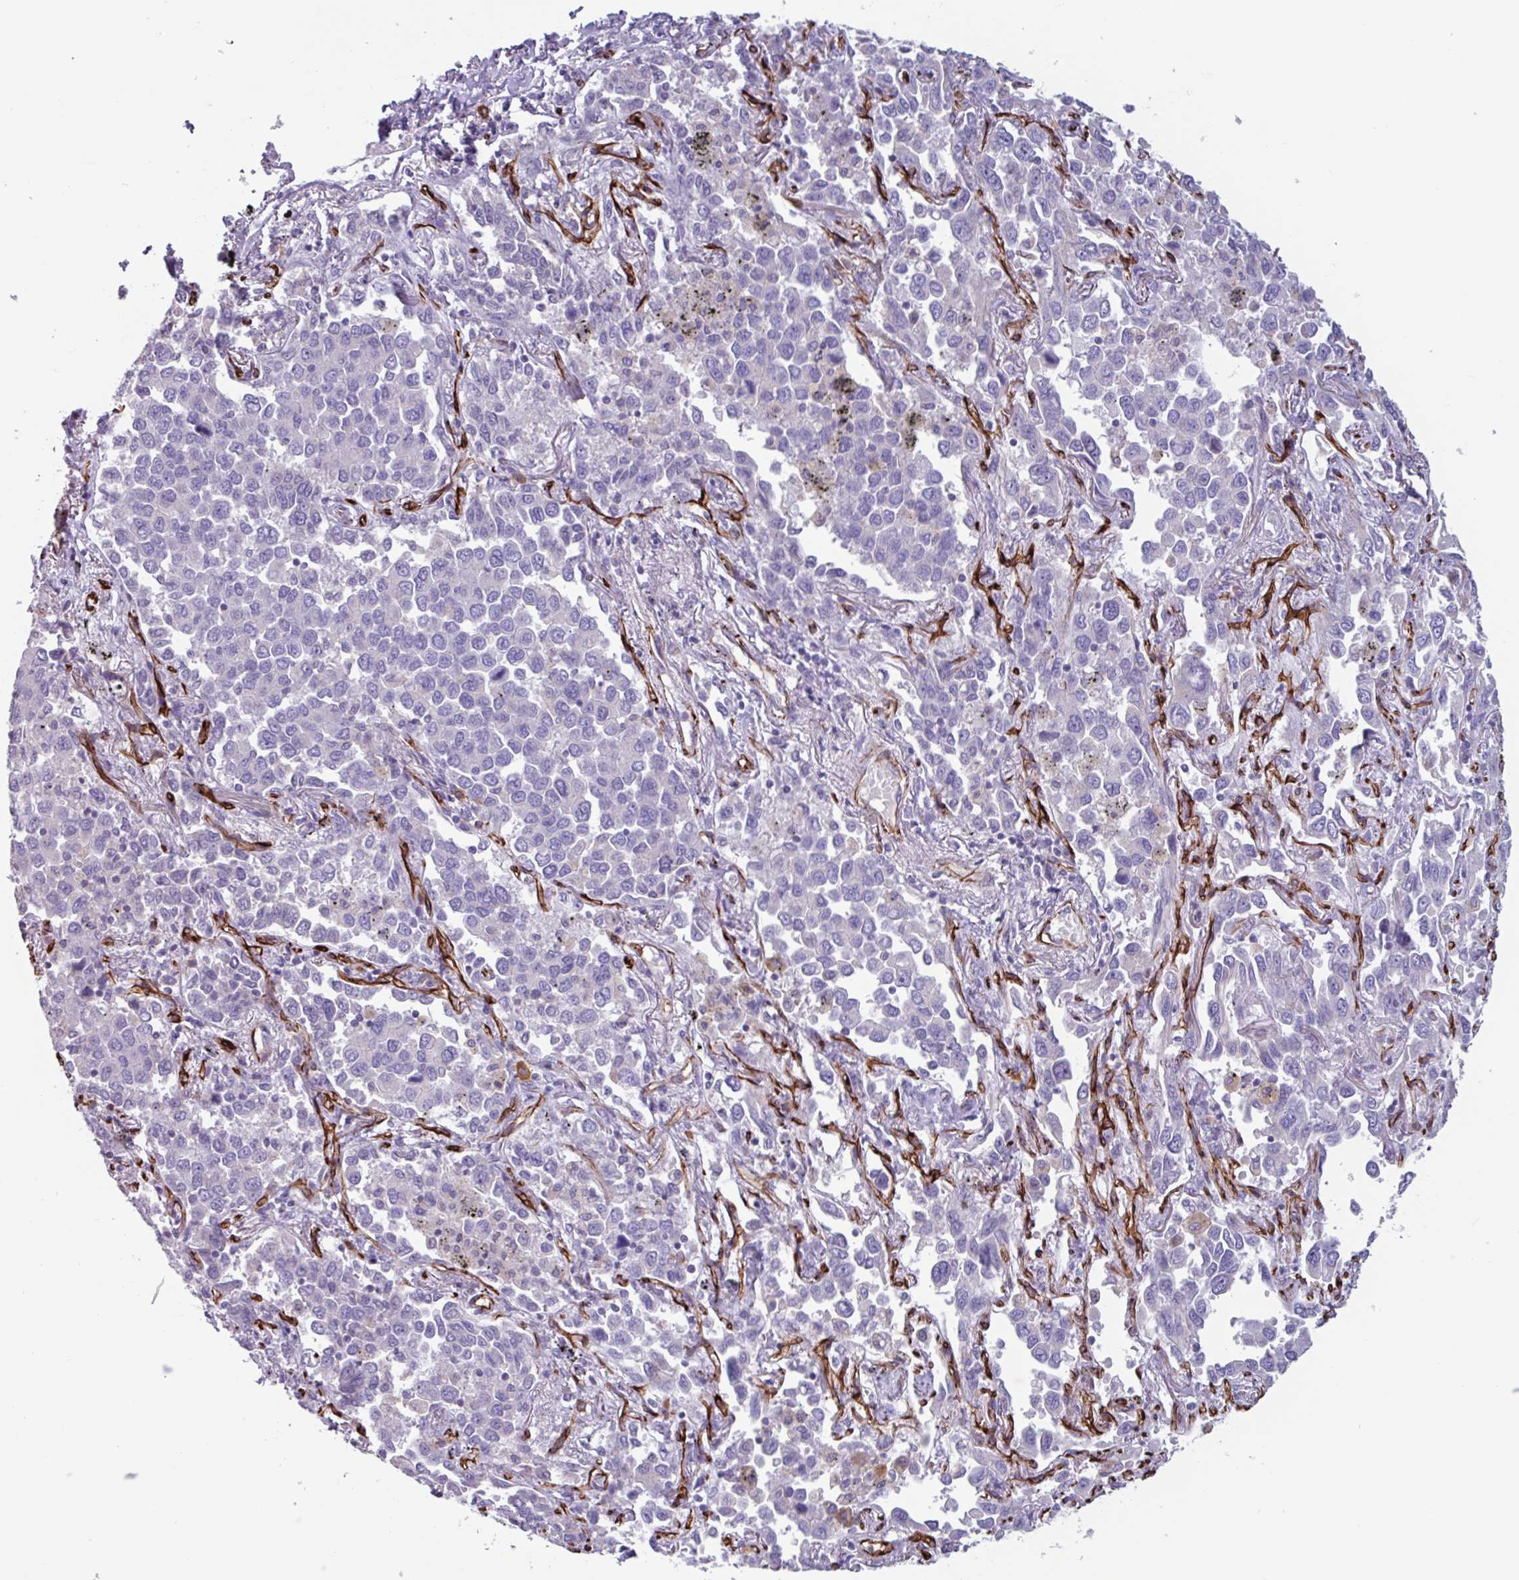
{"staining": {"intensity": "negative", "quantity": "none", "location": "none"}, "tissue": "lung cancer", "cell_type": "Tumor cells", "image_type": "cancer", "snomed": [{"axis": "morphology", "description": "Adenocarcinoma, NOS"}, {"axis": "topography", "description": "Lung"}], "caption": "Immunohistochemistry (IHC) of lung cancer (adenocarcinoma) shows no expression in tumor cells.", "gene": "BTD", "patient": {"sex": "male", "age": 67}}